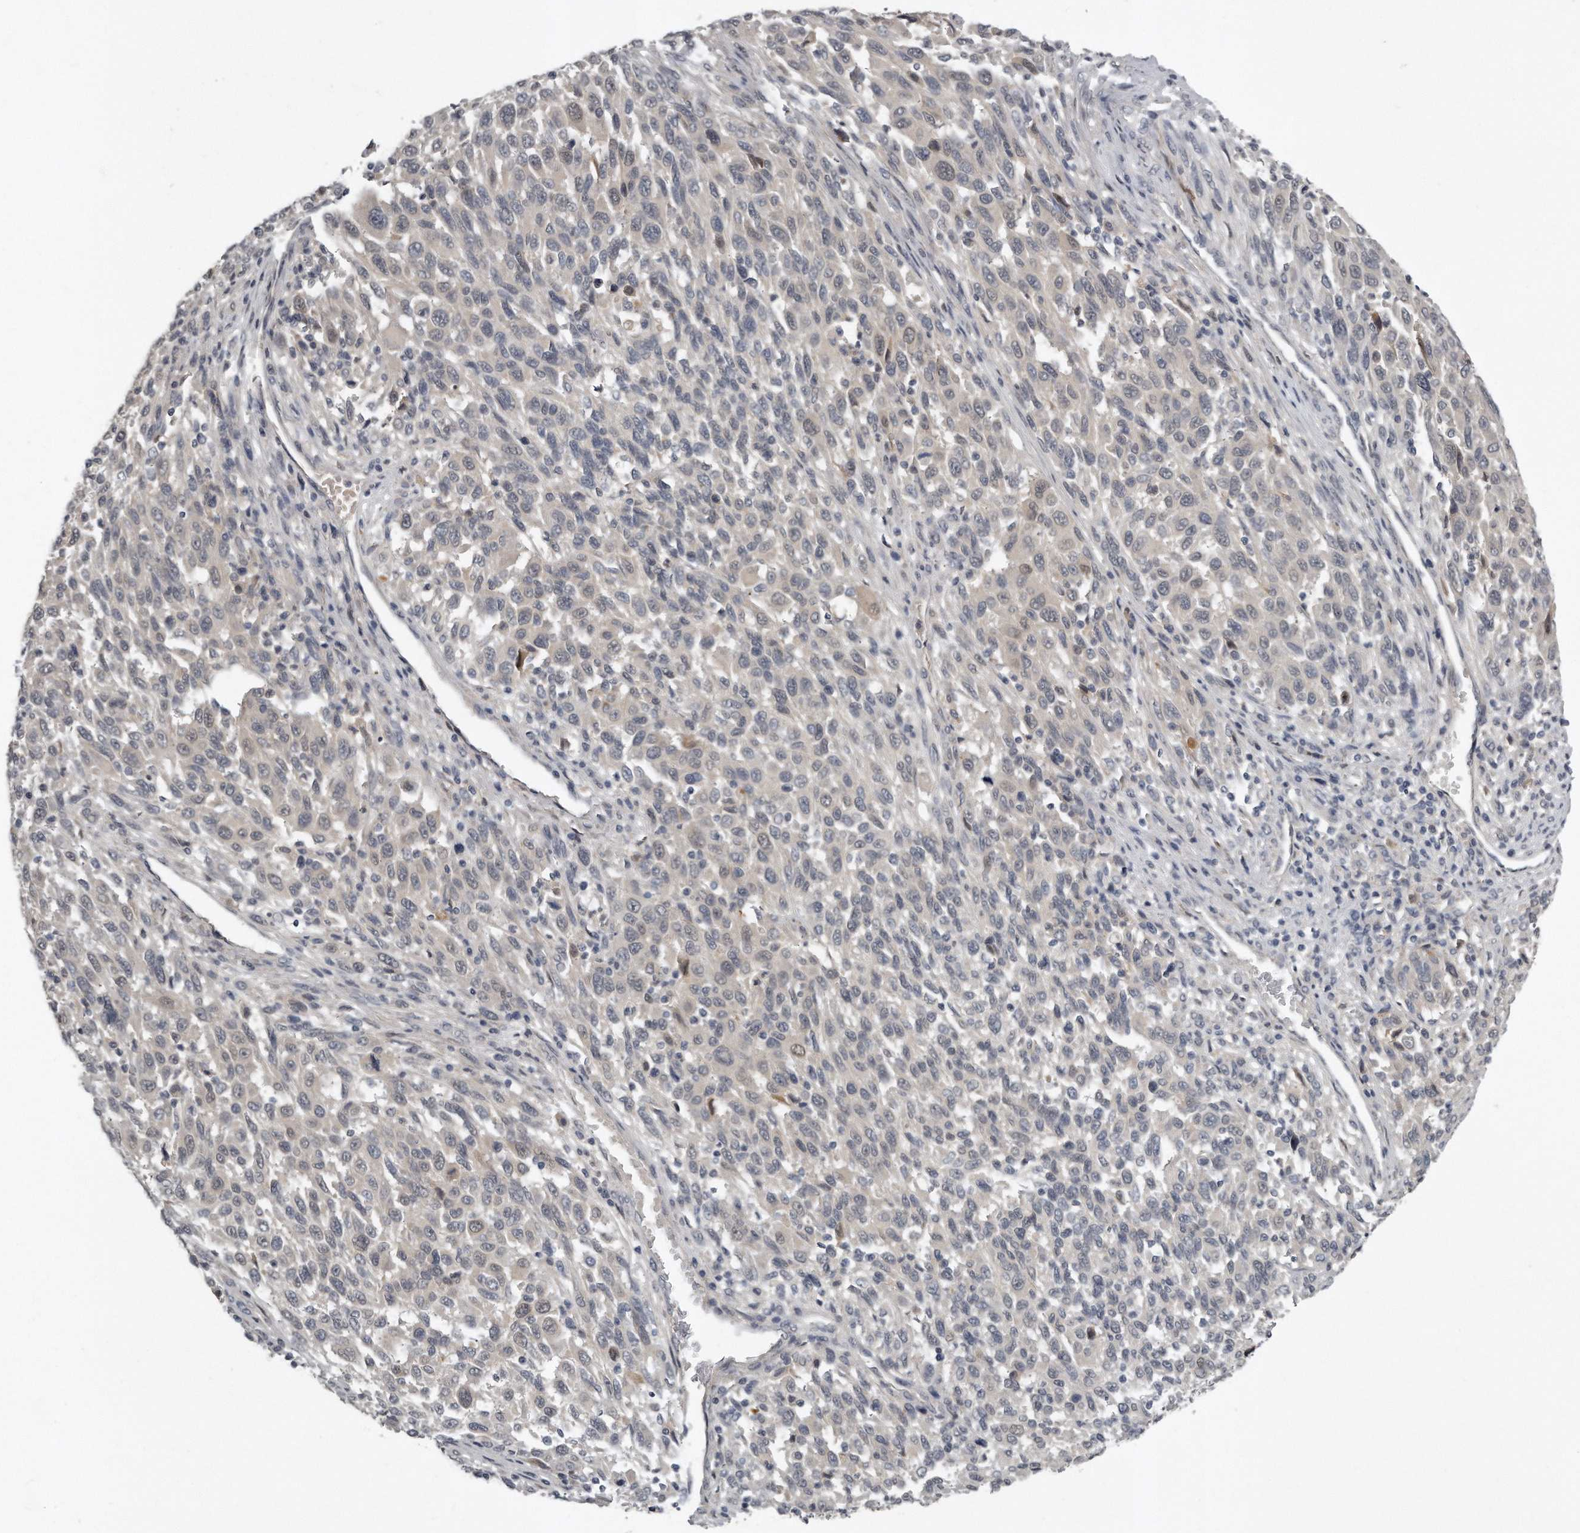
{"staining": {"intensity": "weak", "quantity": "<25%", "location": "nuclear"}, "tissue": "melanoma", "cell_type": "Tumor cells", "image_type": "cancer", "snomed": [{"axis": "morphology", "description": "Malignant melanoma, Metastatic site"}, {"axis": "topography", "description": "Lymph node"}], "caption": "Immunohistochemistry photomicrograph of neoplastic tissue: human melanoma stained with DAB displays no significant protein staining in tumor cells.", "gene": "GGCT", "patient": {"sex": "male", "age": 61}}